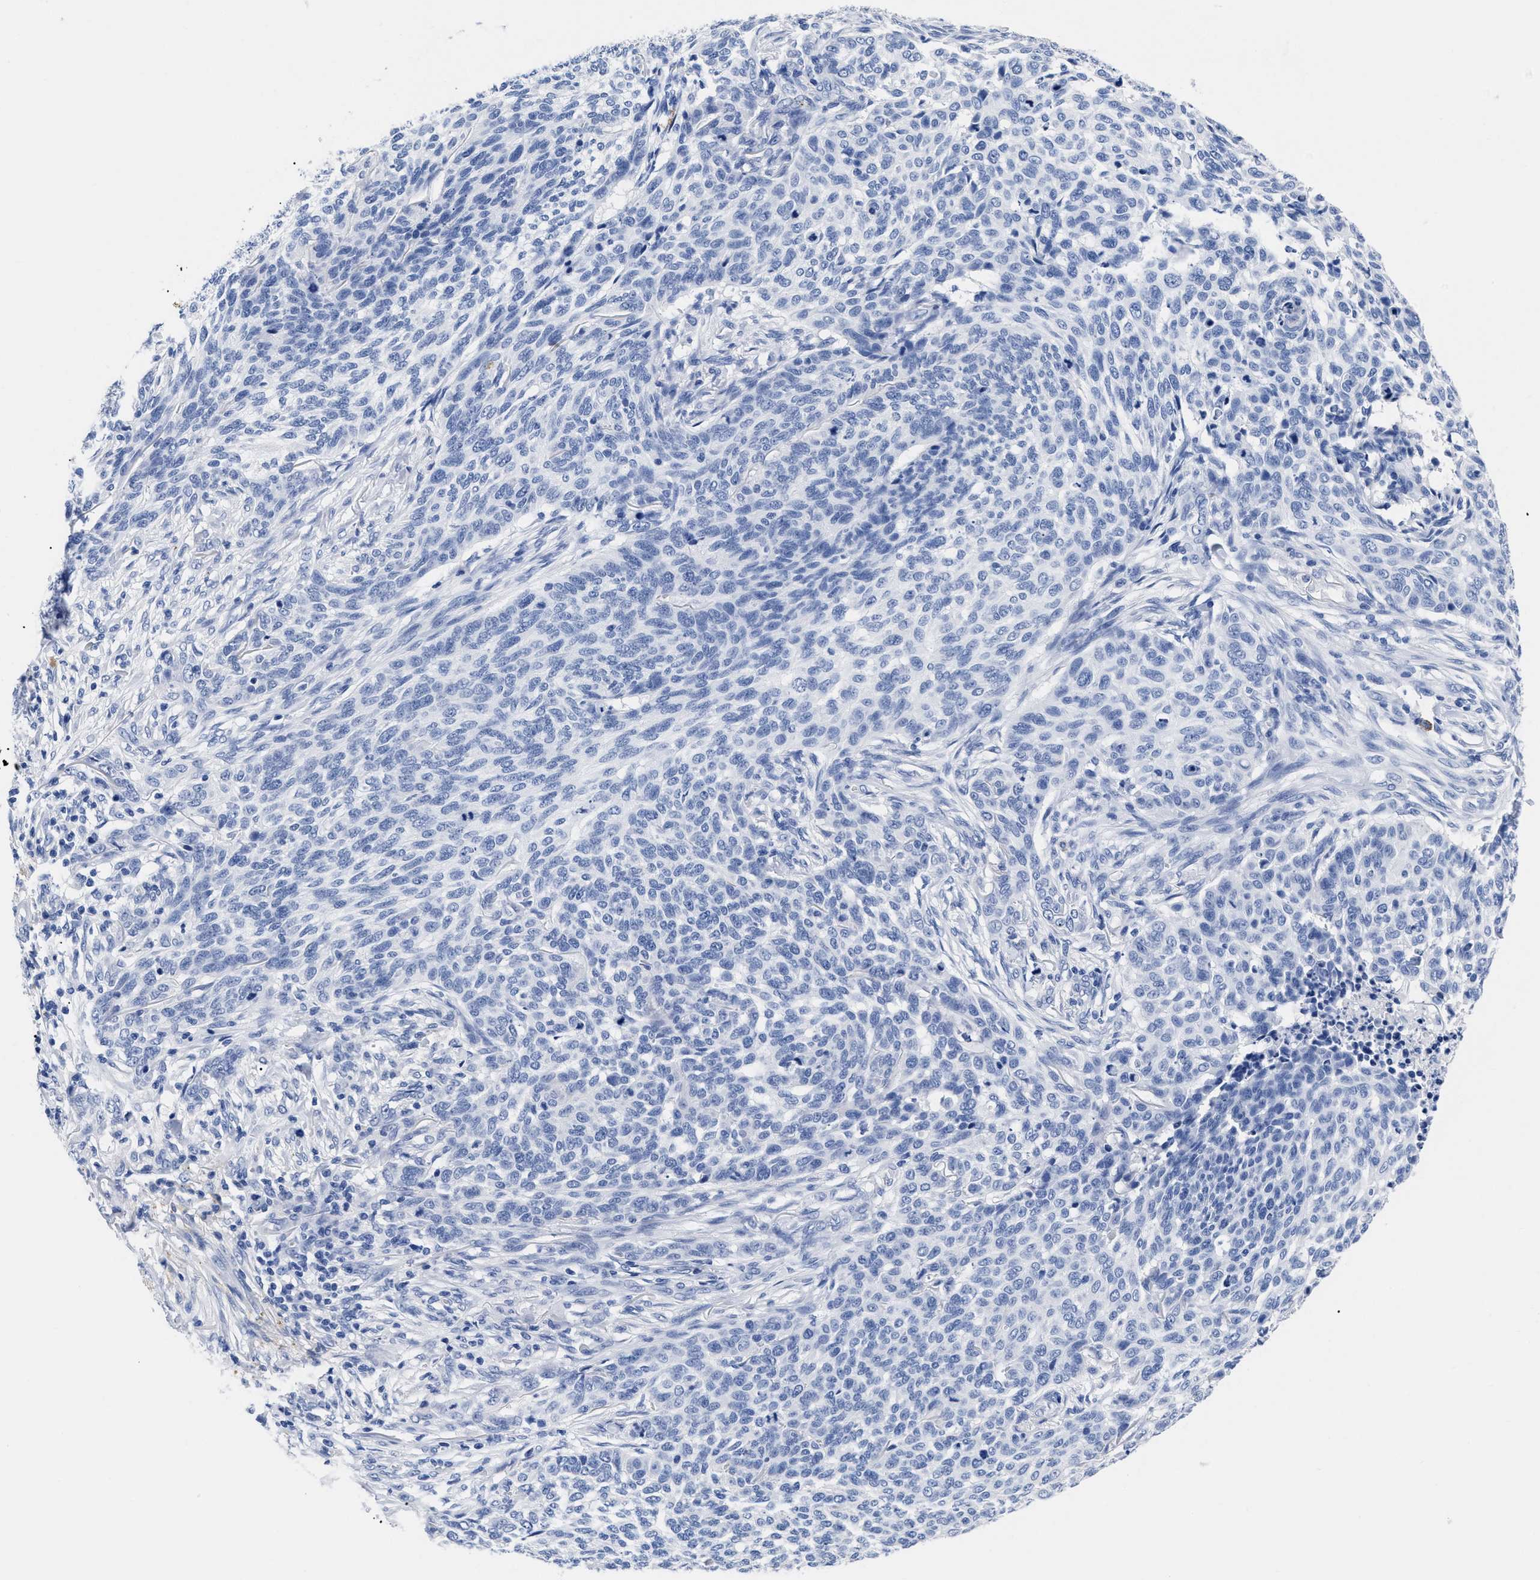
{"staining": {"intensity": "negative", "quantity": "none", "location": "none"}, "tissue": "skin cancer", "cell_type": "Tumor cells", "image_type": "cancer", "snomed": [{"axis": "morphology", "description": "Basal cell carcinoma"}, {"axis": "topography", "description": "Skin"}], "caption": "Skin cancer stained for a protein using immunohistochemistry exhibits no staining tumor cells.", "gene": "TREML1", "patient": {"sex": "male", "age": 85}}